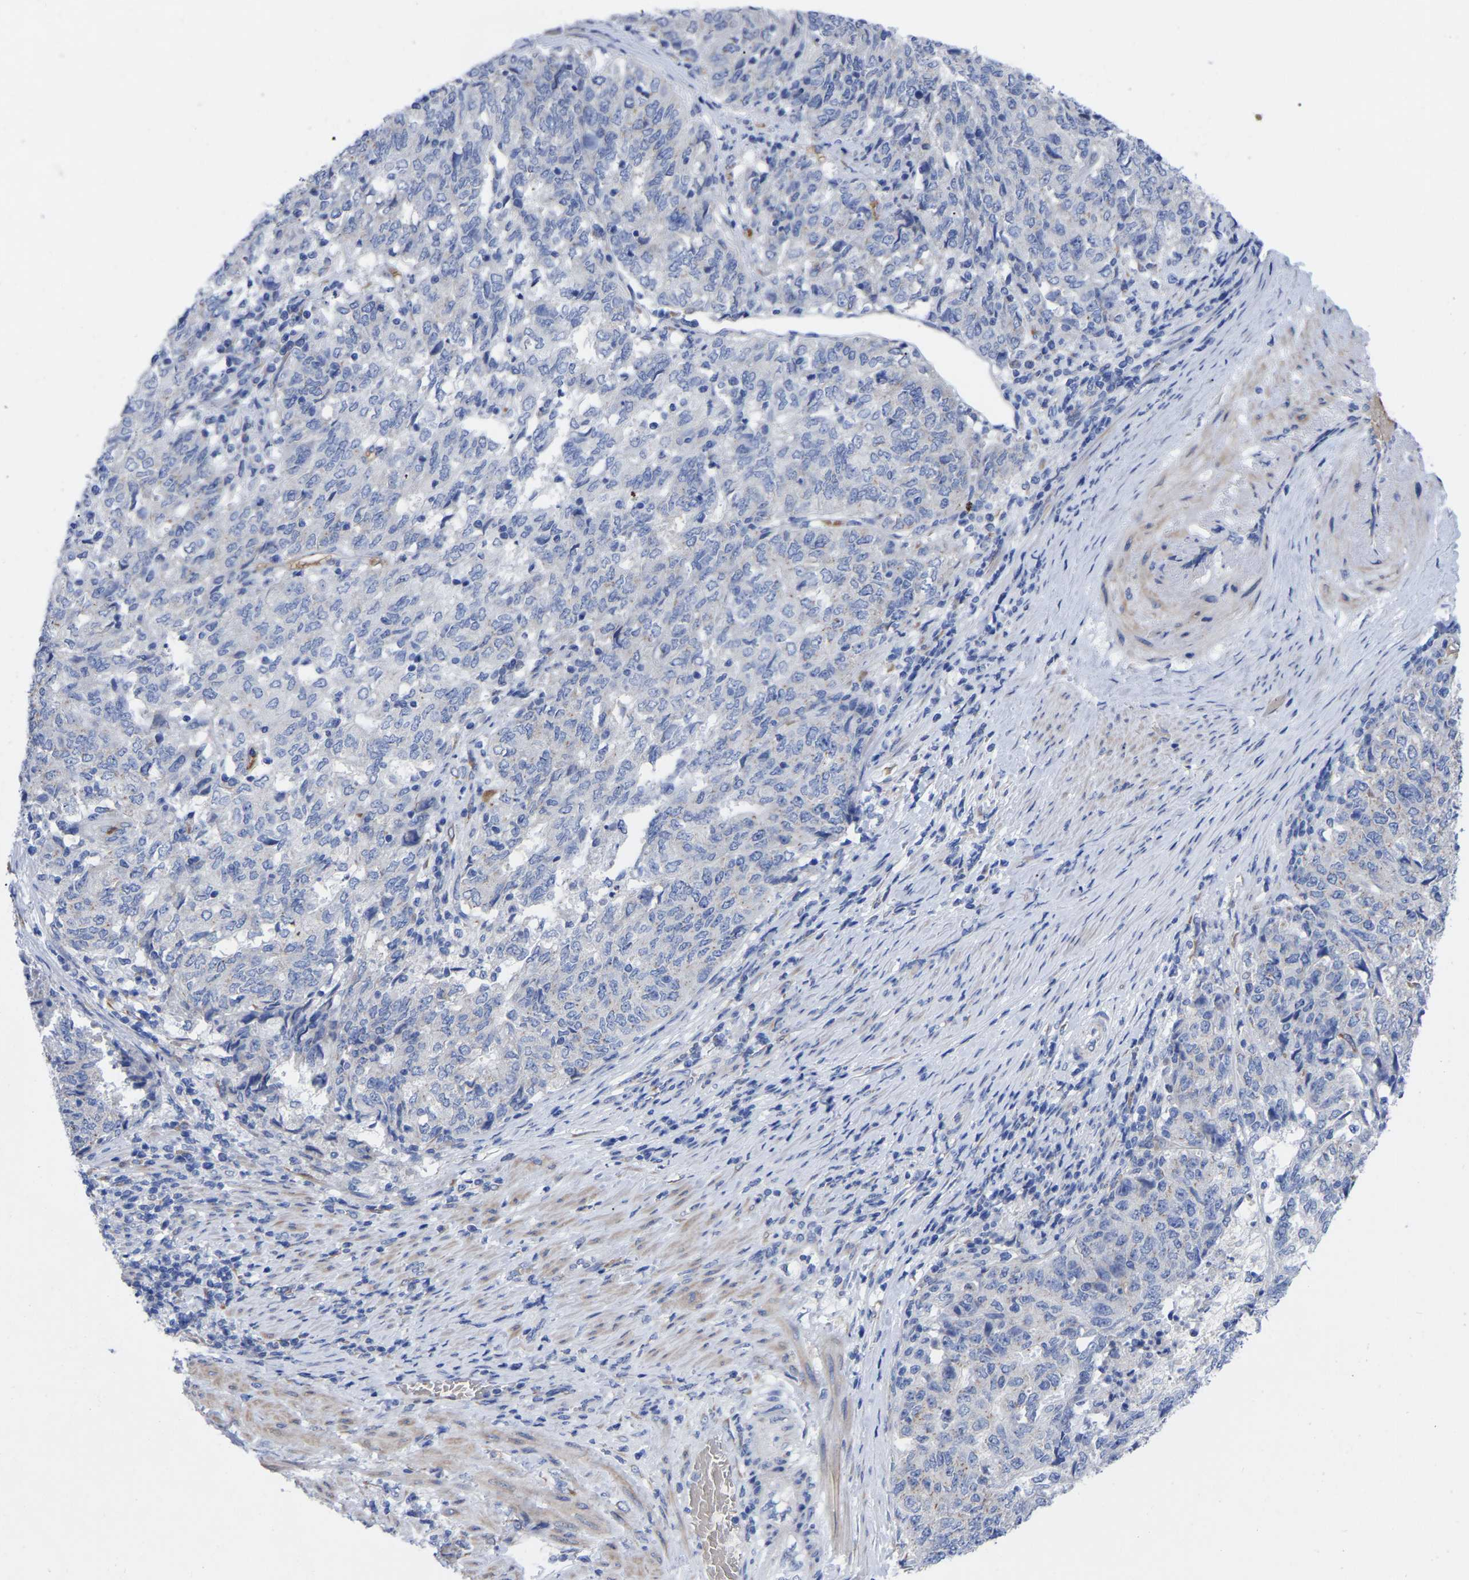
{"staining": {"intensity": "negative", "quantity": "none", "location": "none"}, "tissue": "endometrial cancer", "cell_type": "Tumor cells", "image_type": "cancer", "snomed": [{"axis": "morphology", "description": "Adenocarcinoma, NOS"}, {"axis": "topography", "description": "Endometrium"}], "caption": "An immunohistochemistry micrograph of endometrial adenocarcinoma is shown. There is no staining in tumor cells of endometrial adenocarcinoma.", "gene": "GDF3", "patient": {"sex": "female", "age": 80}}